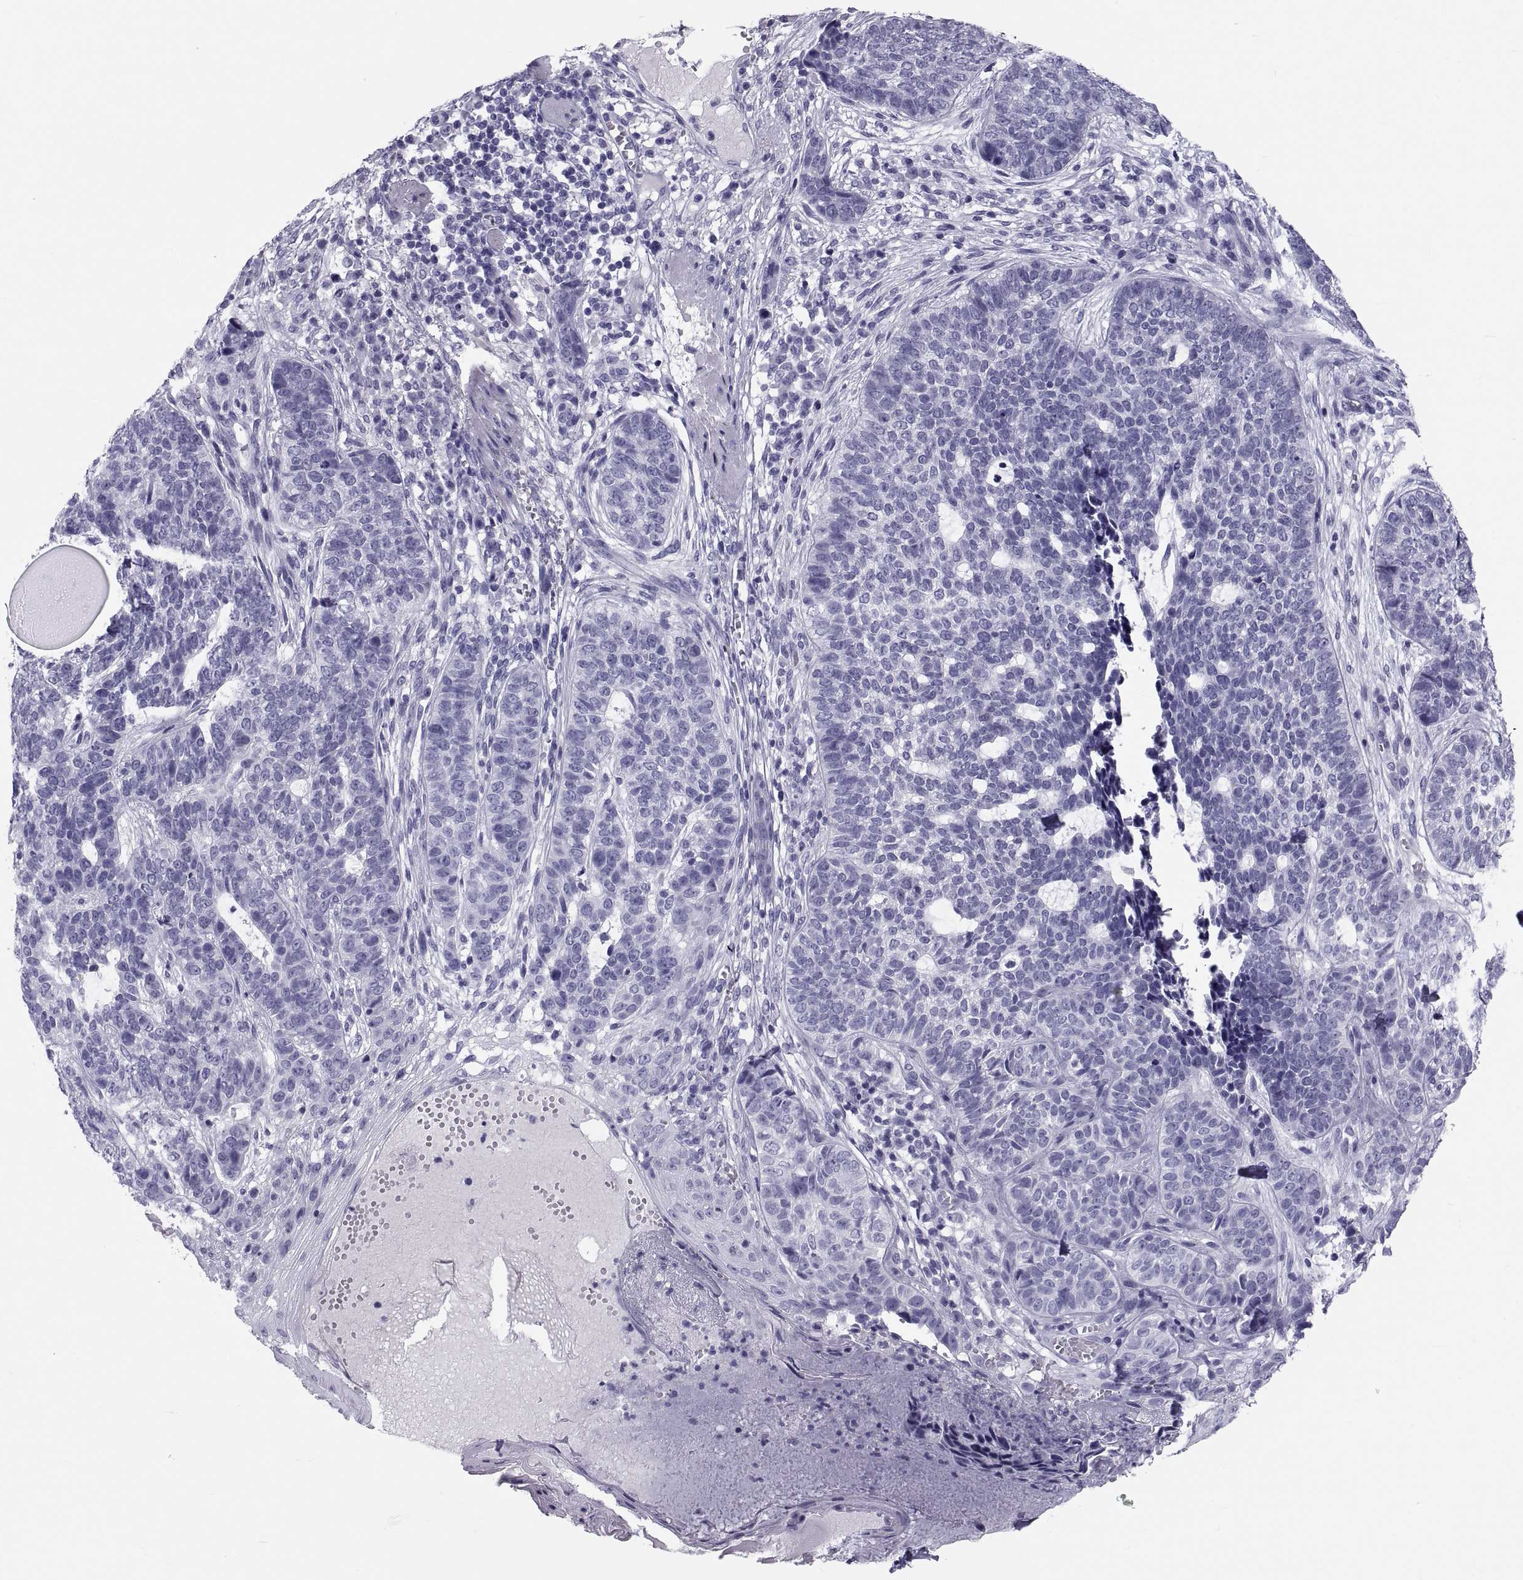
{"staining": {"intensity": "negative", "quantity": "none", "location": "none"}, "tissue": "skin cancer", "cell_type": "Tumor cells", "image_type": "cancer", "snomed": [{"axis": "morphology", "description": "Basal cell carcinoma"}, {"axis": "topography", "description": "Skin"}], "caption": "Tumor cells show no significant positivity in basal cell carcinoma (skin).", "gene": "DEFB129", "patient": {"sex": "female", "age": 69}}